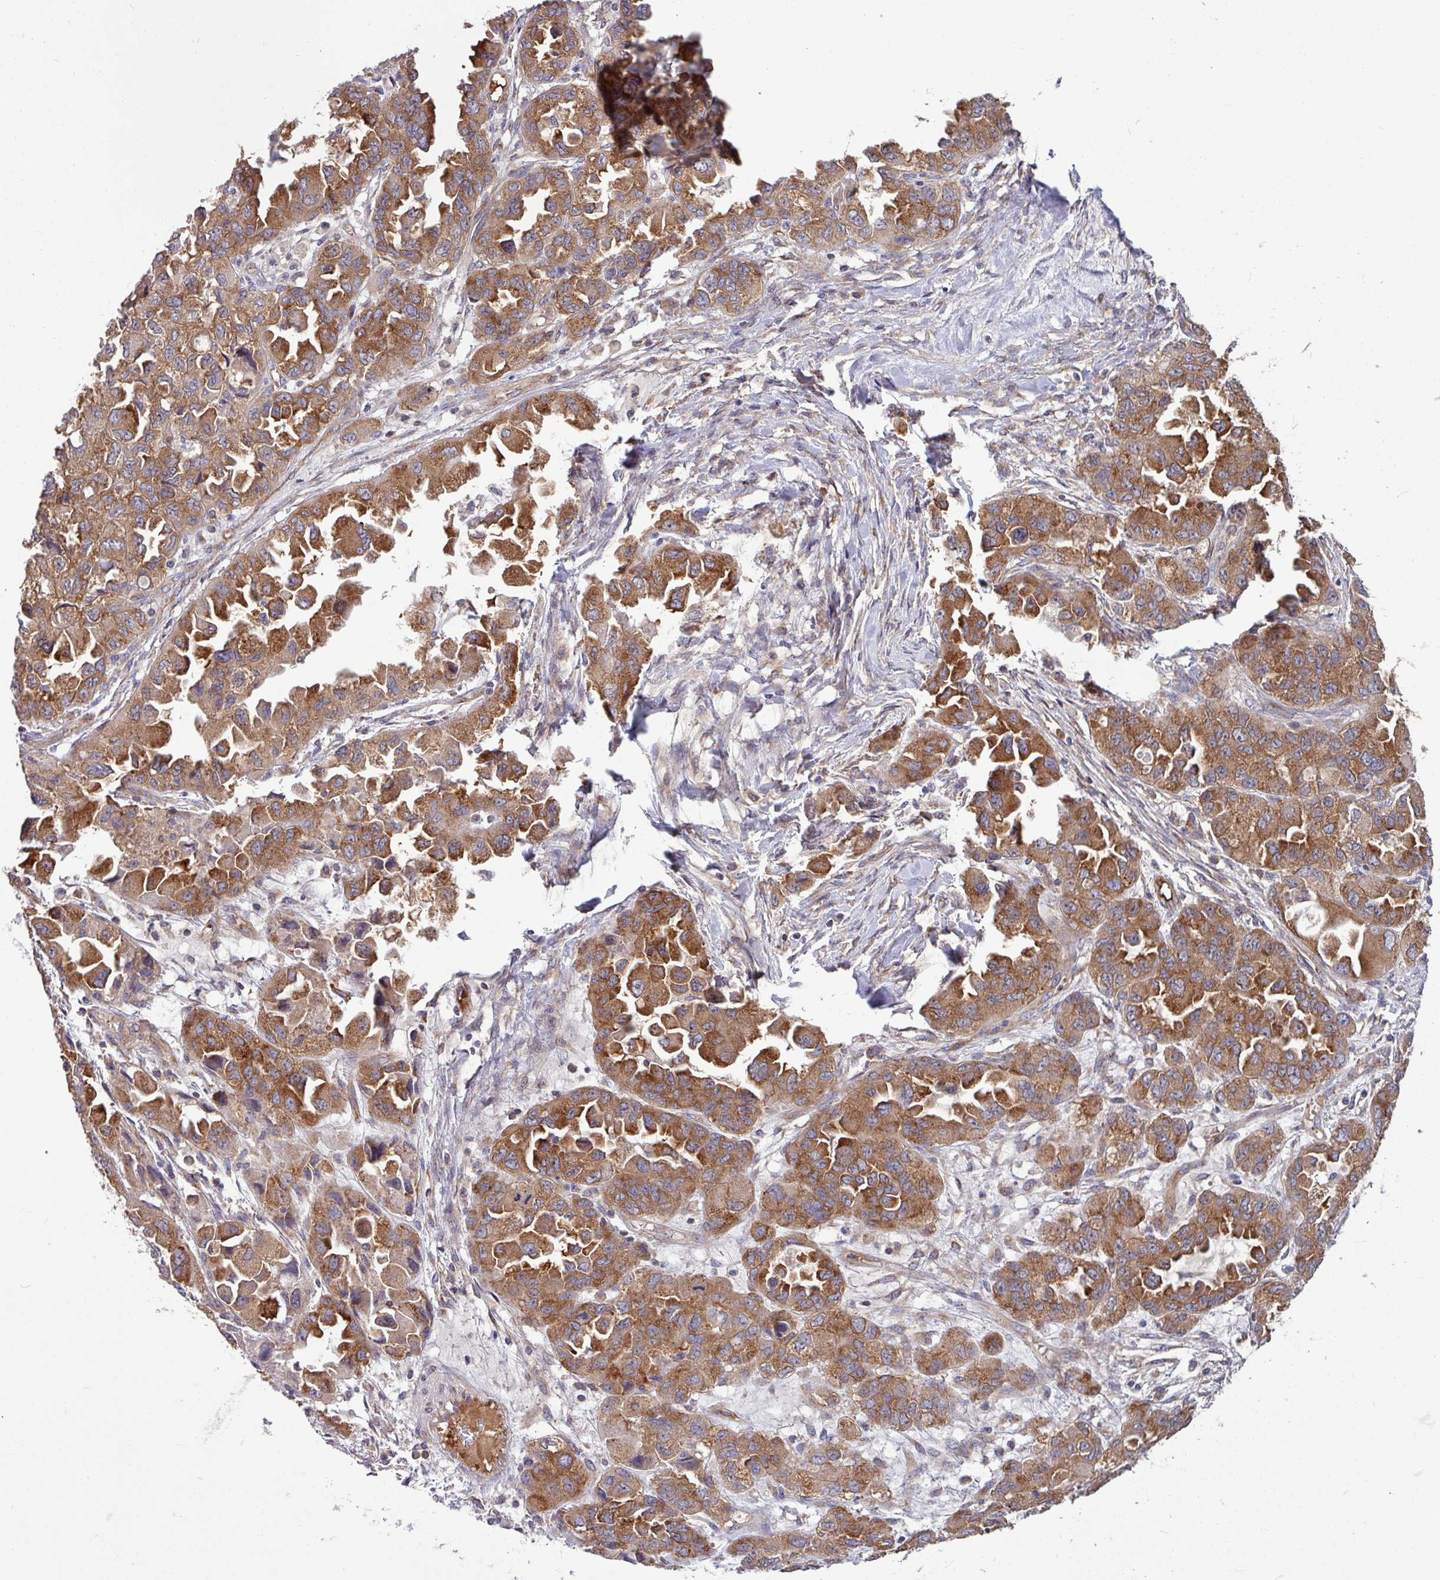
{"staining": {"intensity": "moderate", "quantity": ">75%", "location": "cytoplasmic/membranous"}, "tissue": "ovarian cancer", "cell_type": "Tumor cells", "image_type": "cancer", "snomed": [{"axis": "morphology", "description": "Cystadenocarcinoma, serous, NOS"}, {"axis": "topography", "description": "Ovary"}], "caption": "Brown immunohistochemical staining in ovarian serous cystadenocarcinoma exhibits moderate cytoplasmic/membranous staining in approximately >75% of tumor cells.", "gene": "LSM12", "patient": {"sex": "female", "age": 84}}